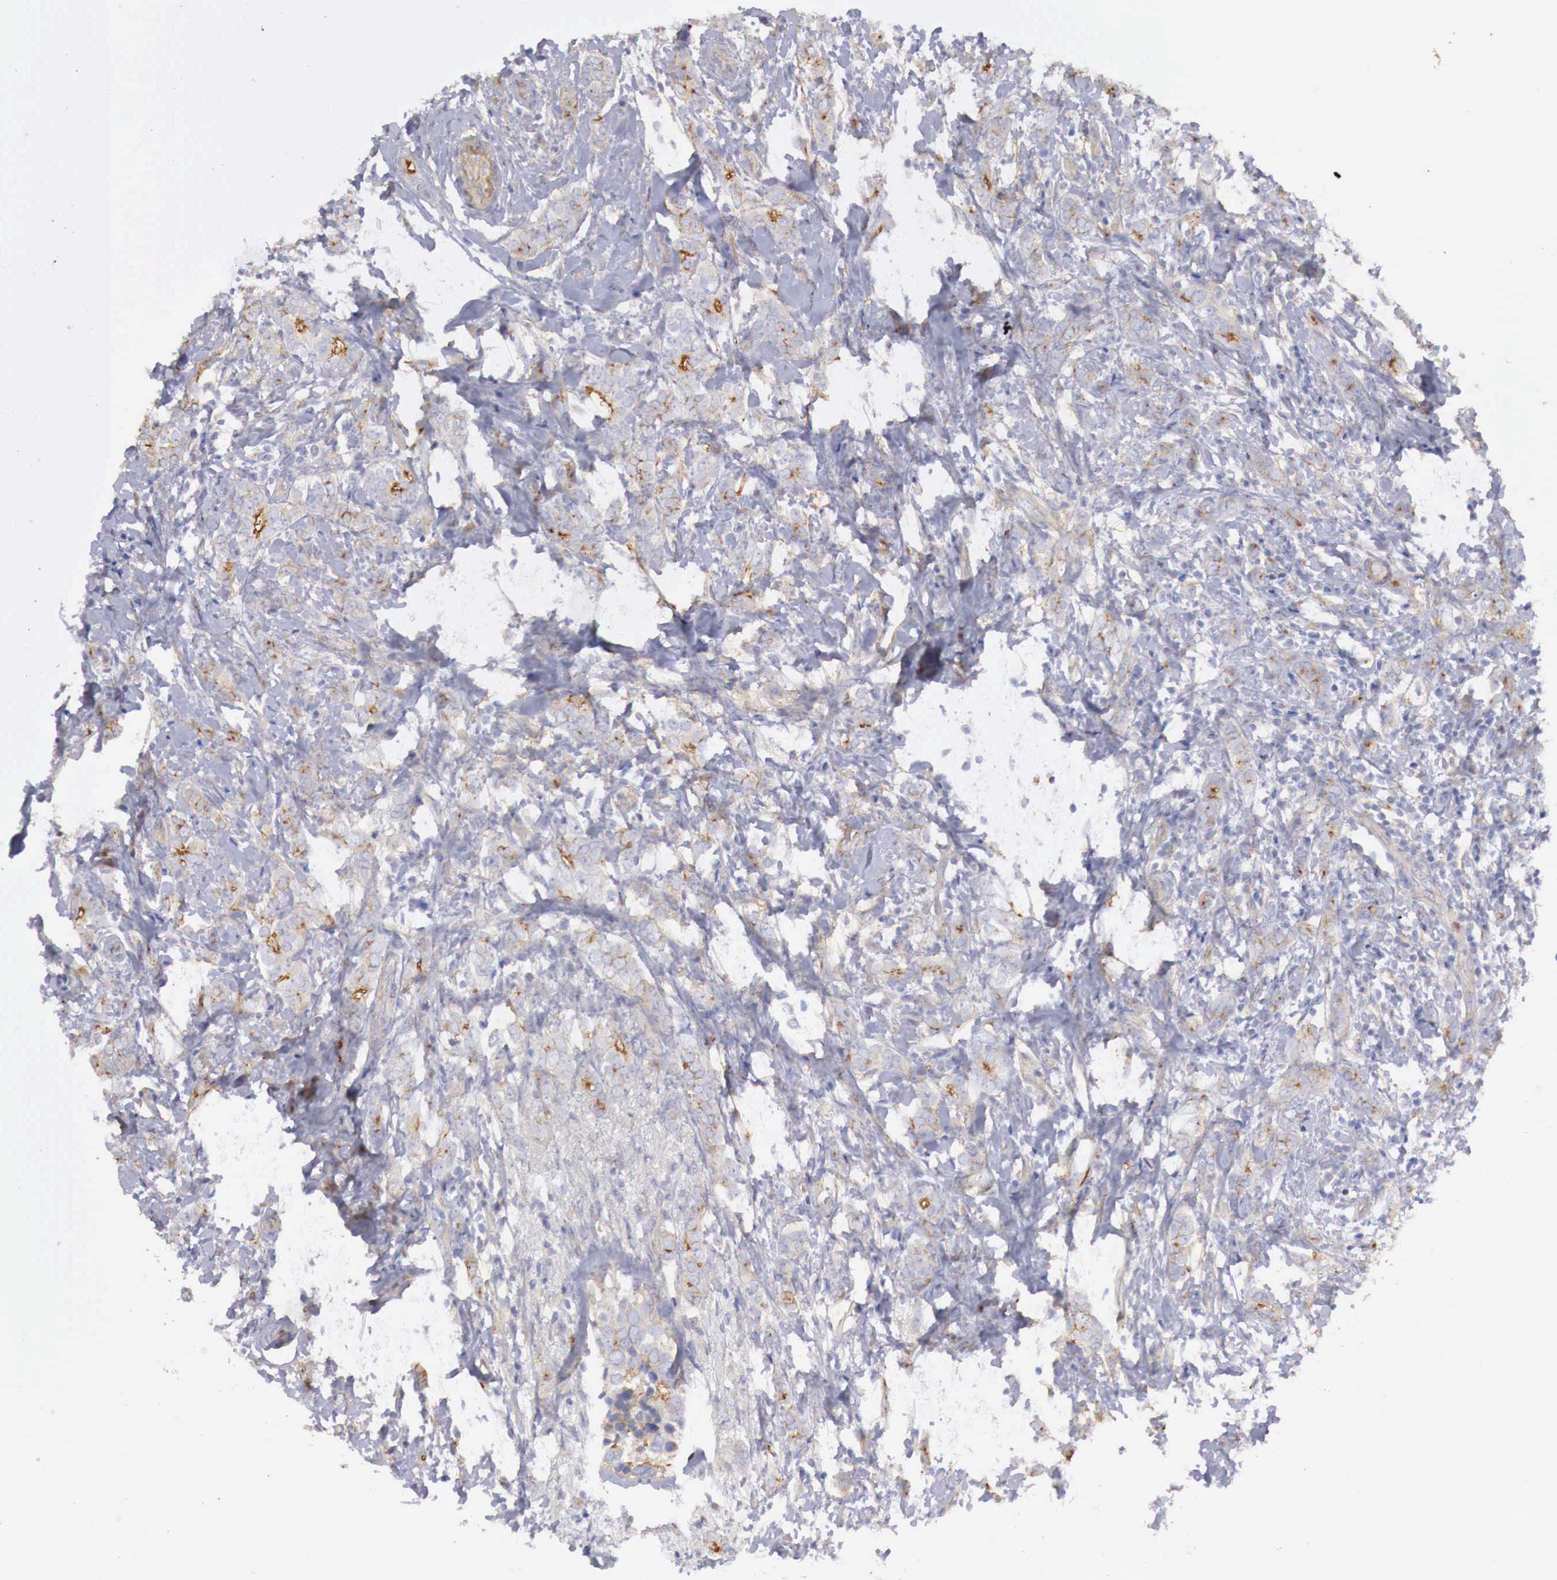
{"staining": {"intensity": "weak", "quantity": "25%-75%", "location": "cytoplasmic/membranous"}, "tissue": "breast cancer", "cell_type": "Tumor cells", "image_type": "cancer", "snomed": [{"axis": "morphology", "description": "Duct carcinoma"}, {"axis": "topography", "description": "Breast"}], "caption": "Immunohistochemical staining of human breast cancer reveals weak cytoplasmic/membranous protein positivity in about 25%-75% of tumor cells.", "gene": "KLHDC7B", "patient": {"sex": "female", "age": 53}}